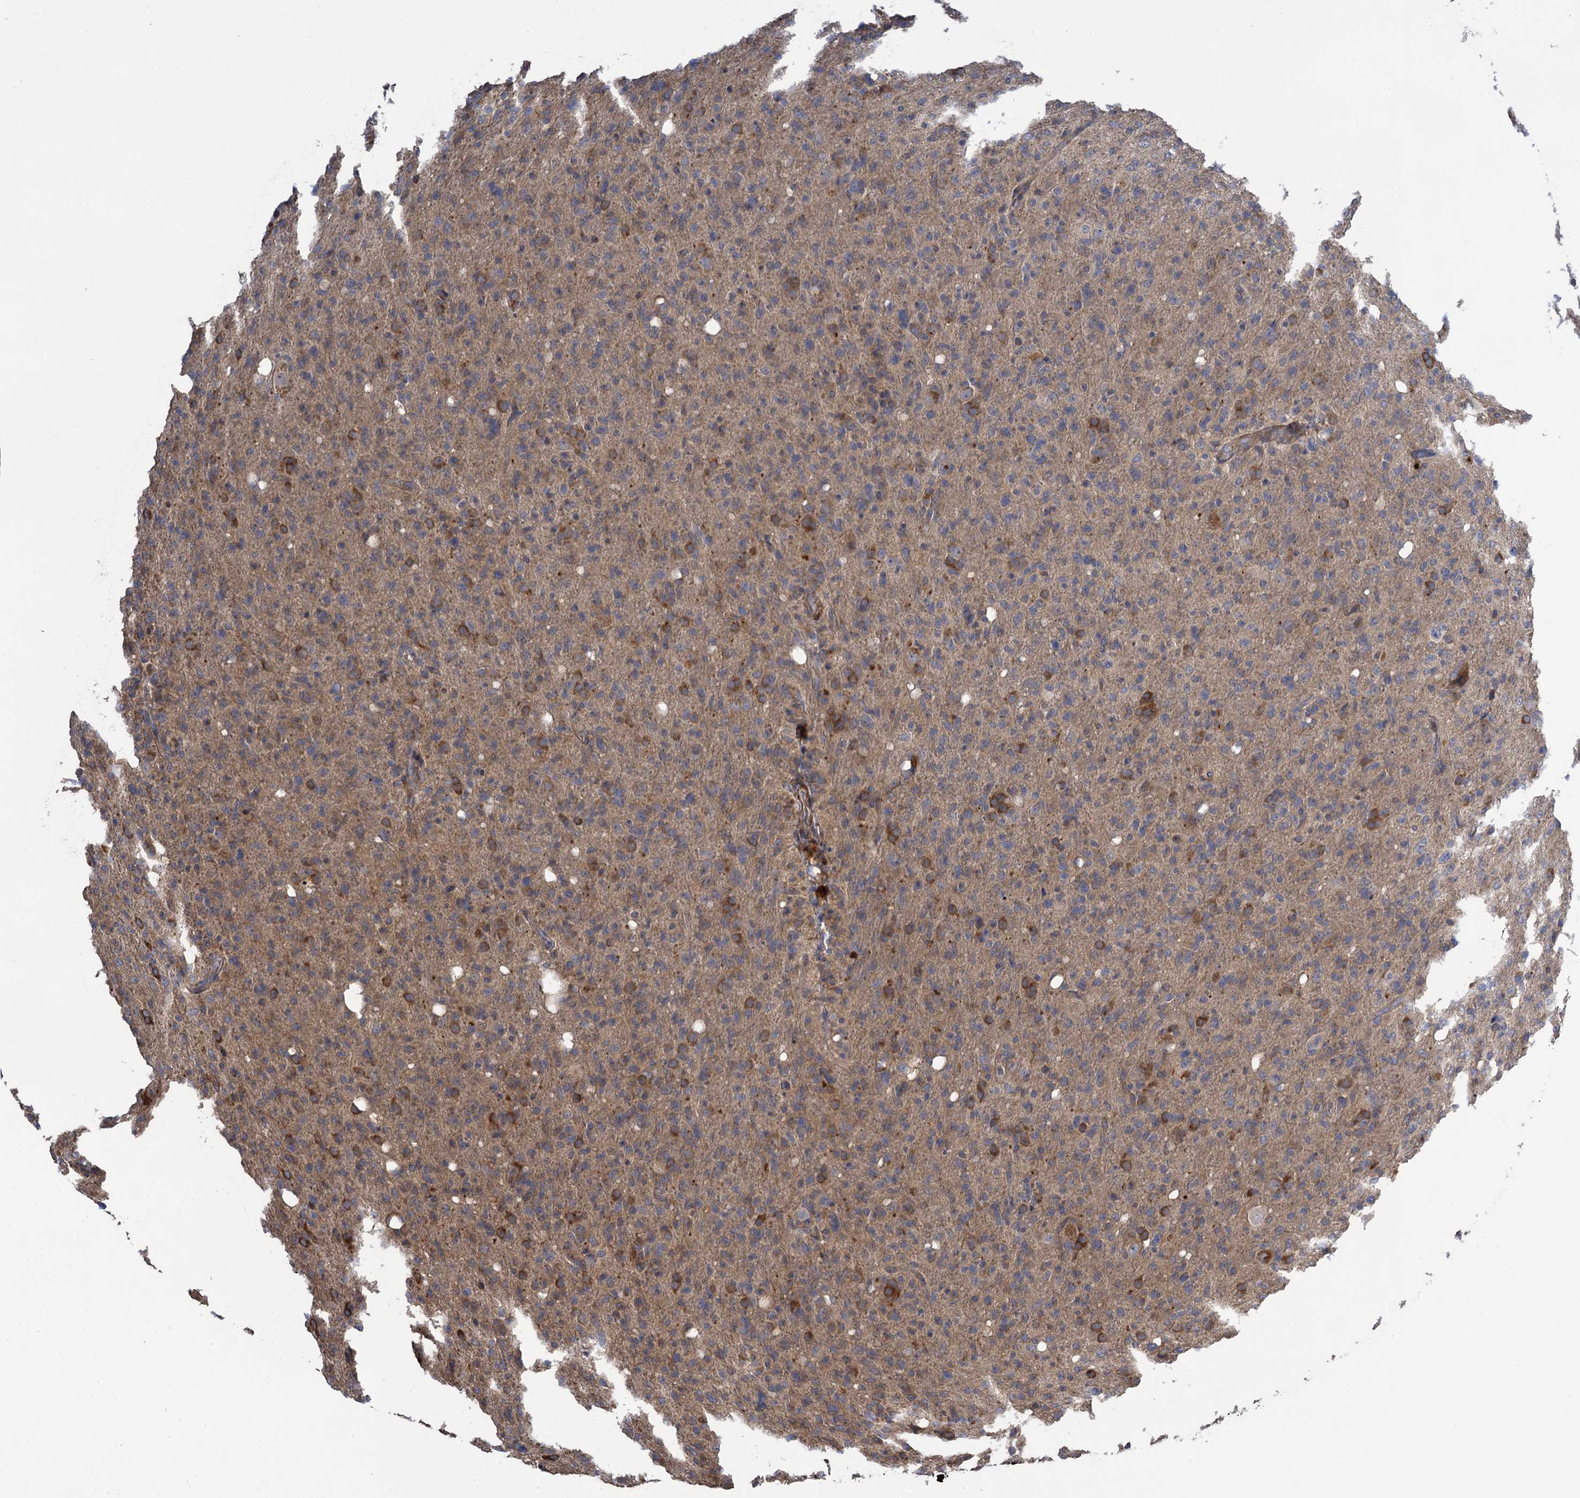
{"staining": {"intensity": "moderate", "quantity": "<25%", "location": "cytoplasmic/membranous"}, "tissue": "glioma", "cell_type": "Tumor cells", "image_type": "cancer", "snomed": [{"axis": "morphology", "description": "Glioma, malignant, High grade"}, {"axis": "topography", "description": "Brain"}], "caption": "Malignant glioma (high-grade) stained with a protein marker displays moderate staining in tumor cells.", "gene": "WDR88", "patient": {"sex": "female", "age": 57}}